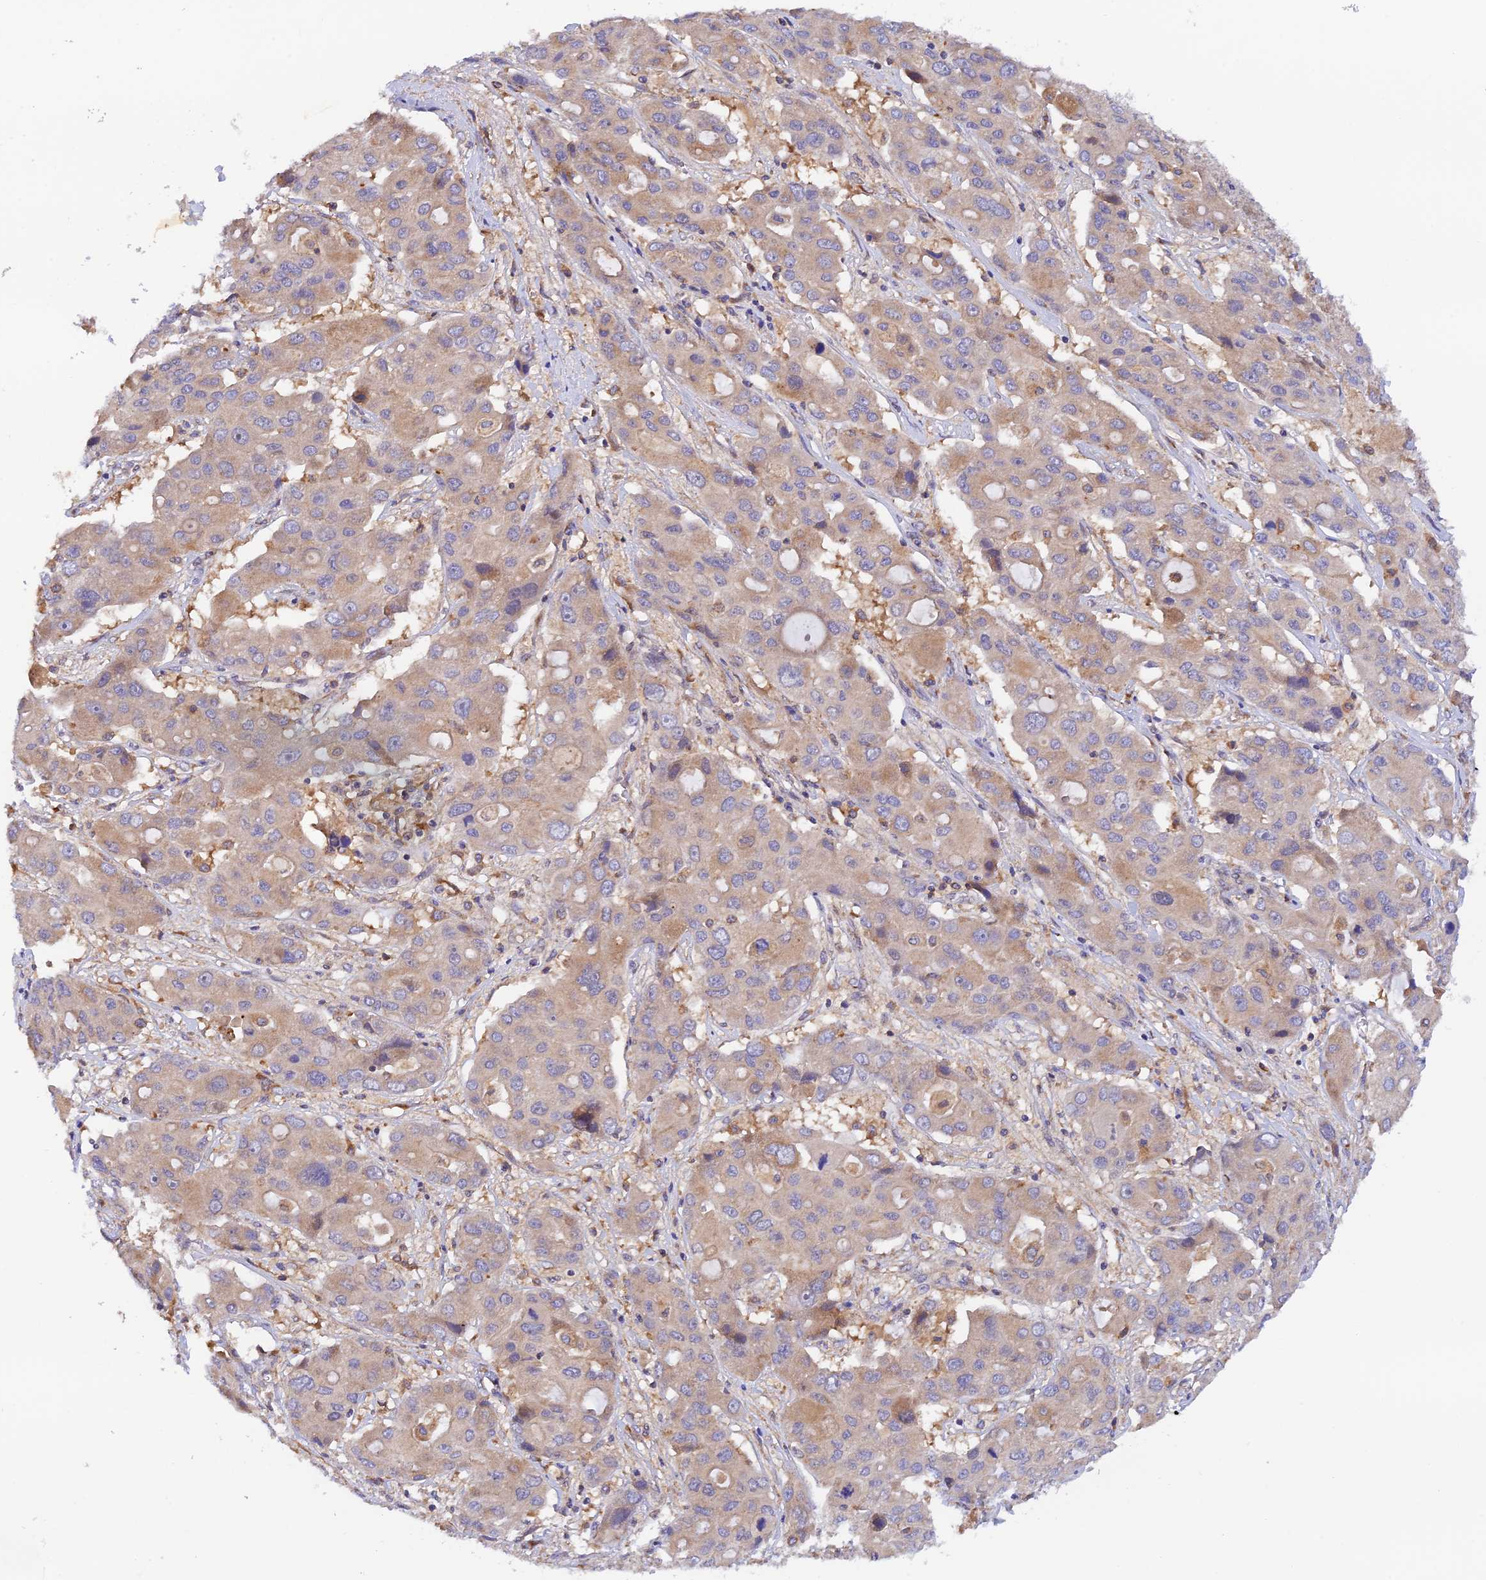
{"staining": {"intensity": "weak", "quantity": "25%-75%", "location": "cytoplasmic/membranous"}, "tissue": "liver cancer", "cell_type": "Tumor cells", "image_type": "cancer", "snomed": [{"axis": "morphology", "description": "Cholangiocarcinoma"}, {"axis": "topography", "description": "Liver"}], "caption": "Cholangiocarcinoma (liver) stained with DAB (3,3'-diaminobenzidine) IHC demonstrates low levels of weak cytoplasmic/membranous staining in approximately 25%-75% of tumor cells. Immunohistochemistry stains the protein in brown and the nuclei are stained blue.", "gene": "RANBP6", "patient": {"sex": "male", "age": 67}}